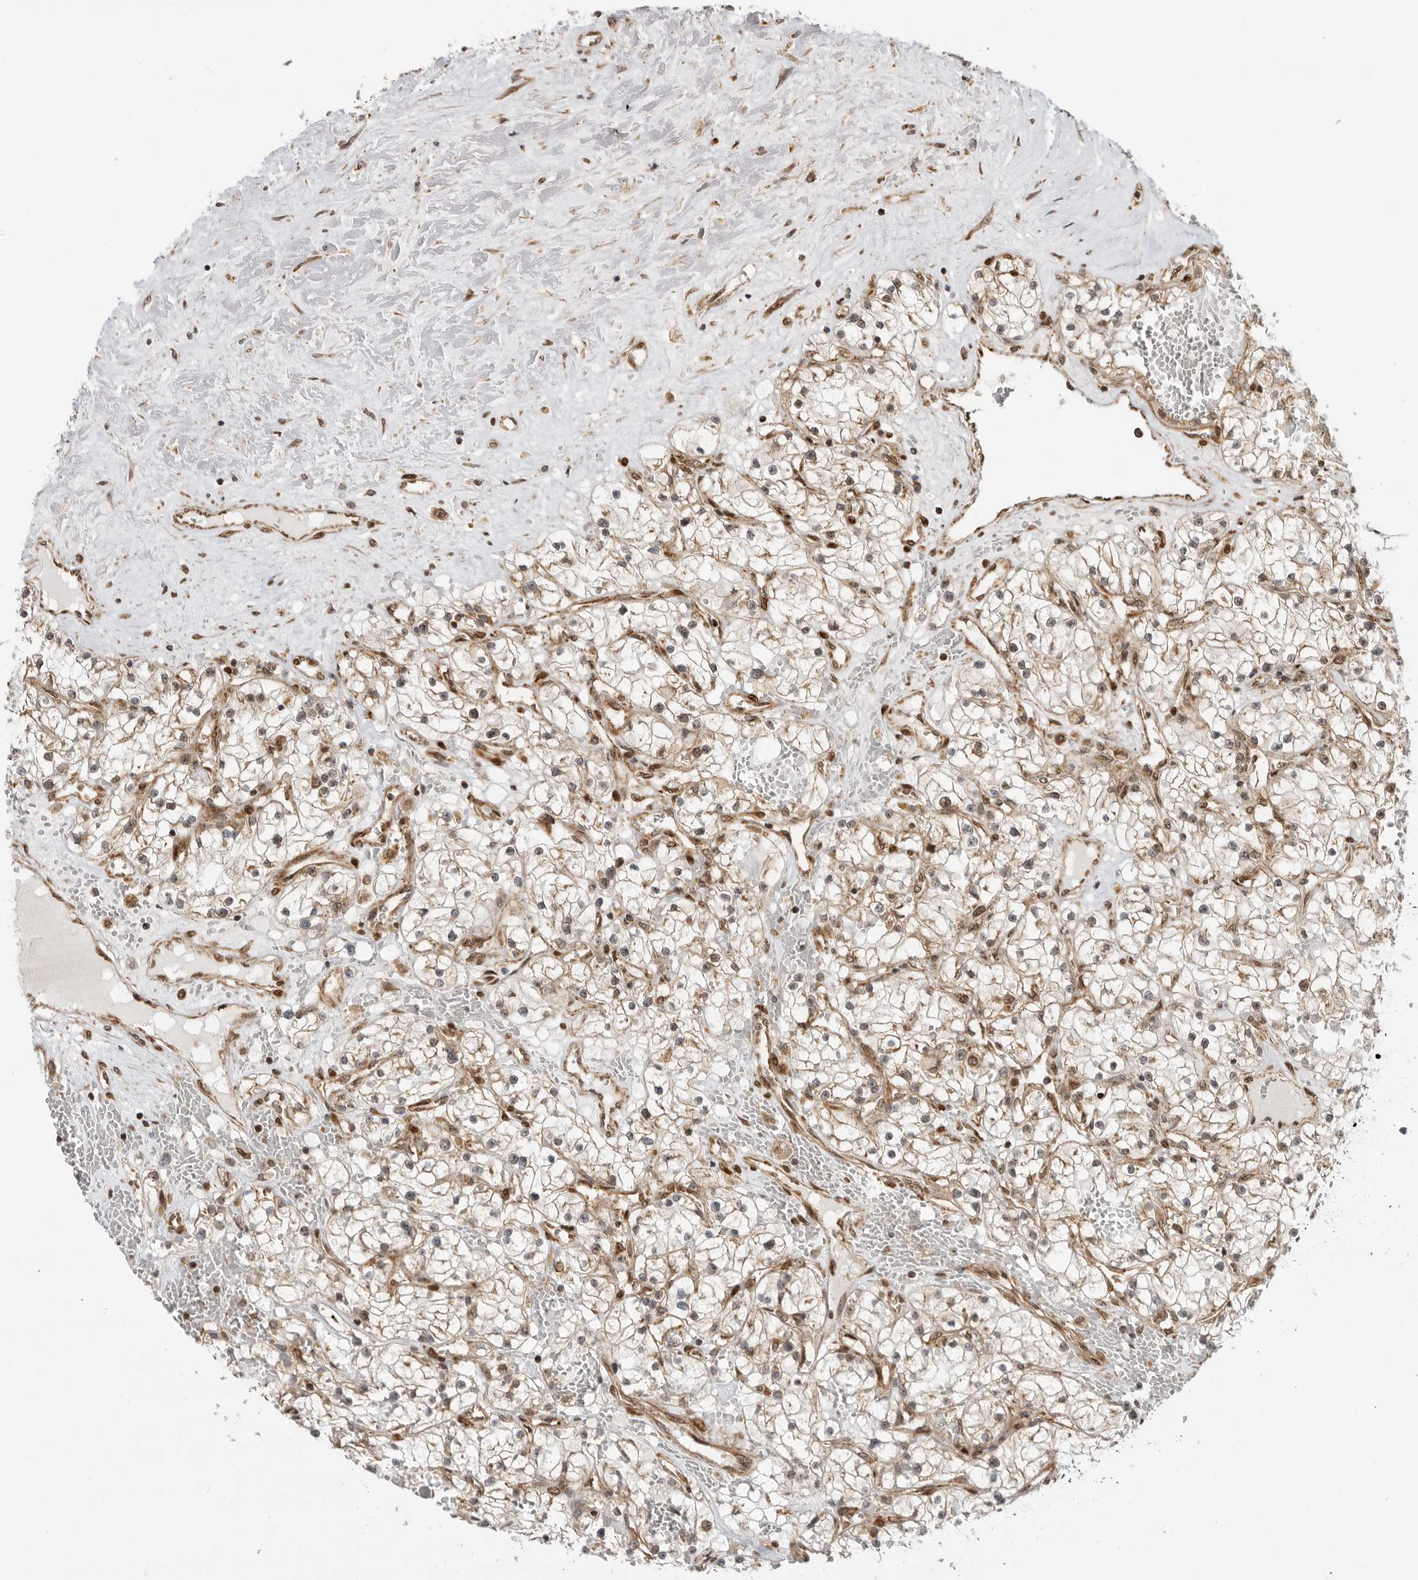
{"staining": {"intensity": "weak", "quantity": "25%-75%", "location": "cytoplasmic/membranous"}, "tissue": "renal cancer", "cell_type": "Tumor cells", "image_type": "cancer", "snomed": [{"axis": "morphology", "description": "Normal tissue, NOS"}, {"axis": "morphology", "description": "Adenocarcinoma, NOS"}, {"axis": "topography", "description": "Kidney"}], "caption": "Adenocarcinoma (renal) stained for a protein displays weak cytoplasmic/membranous positivity in tumor cells.", "gene": "DCAF8", "patient": {"sex": "male", "age": 68}}